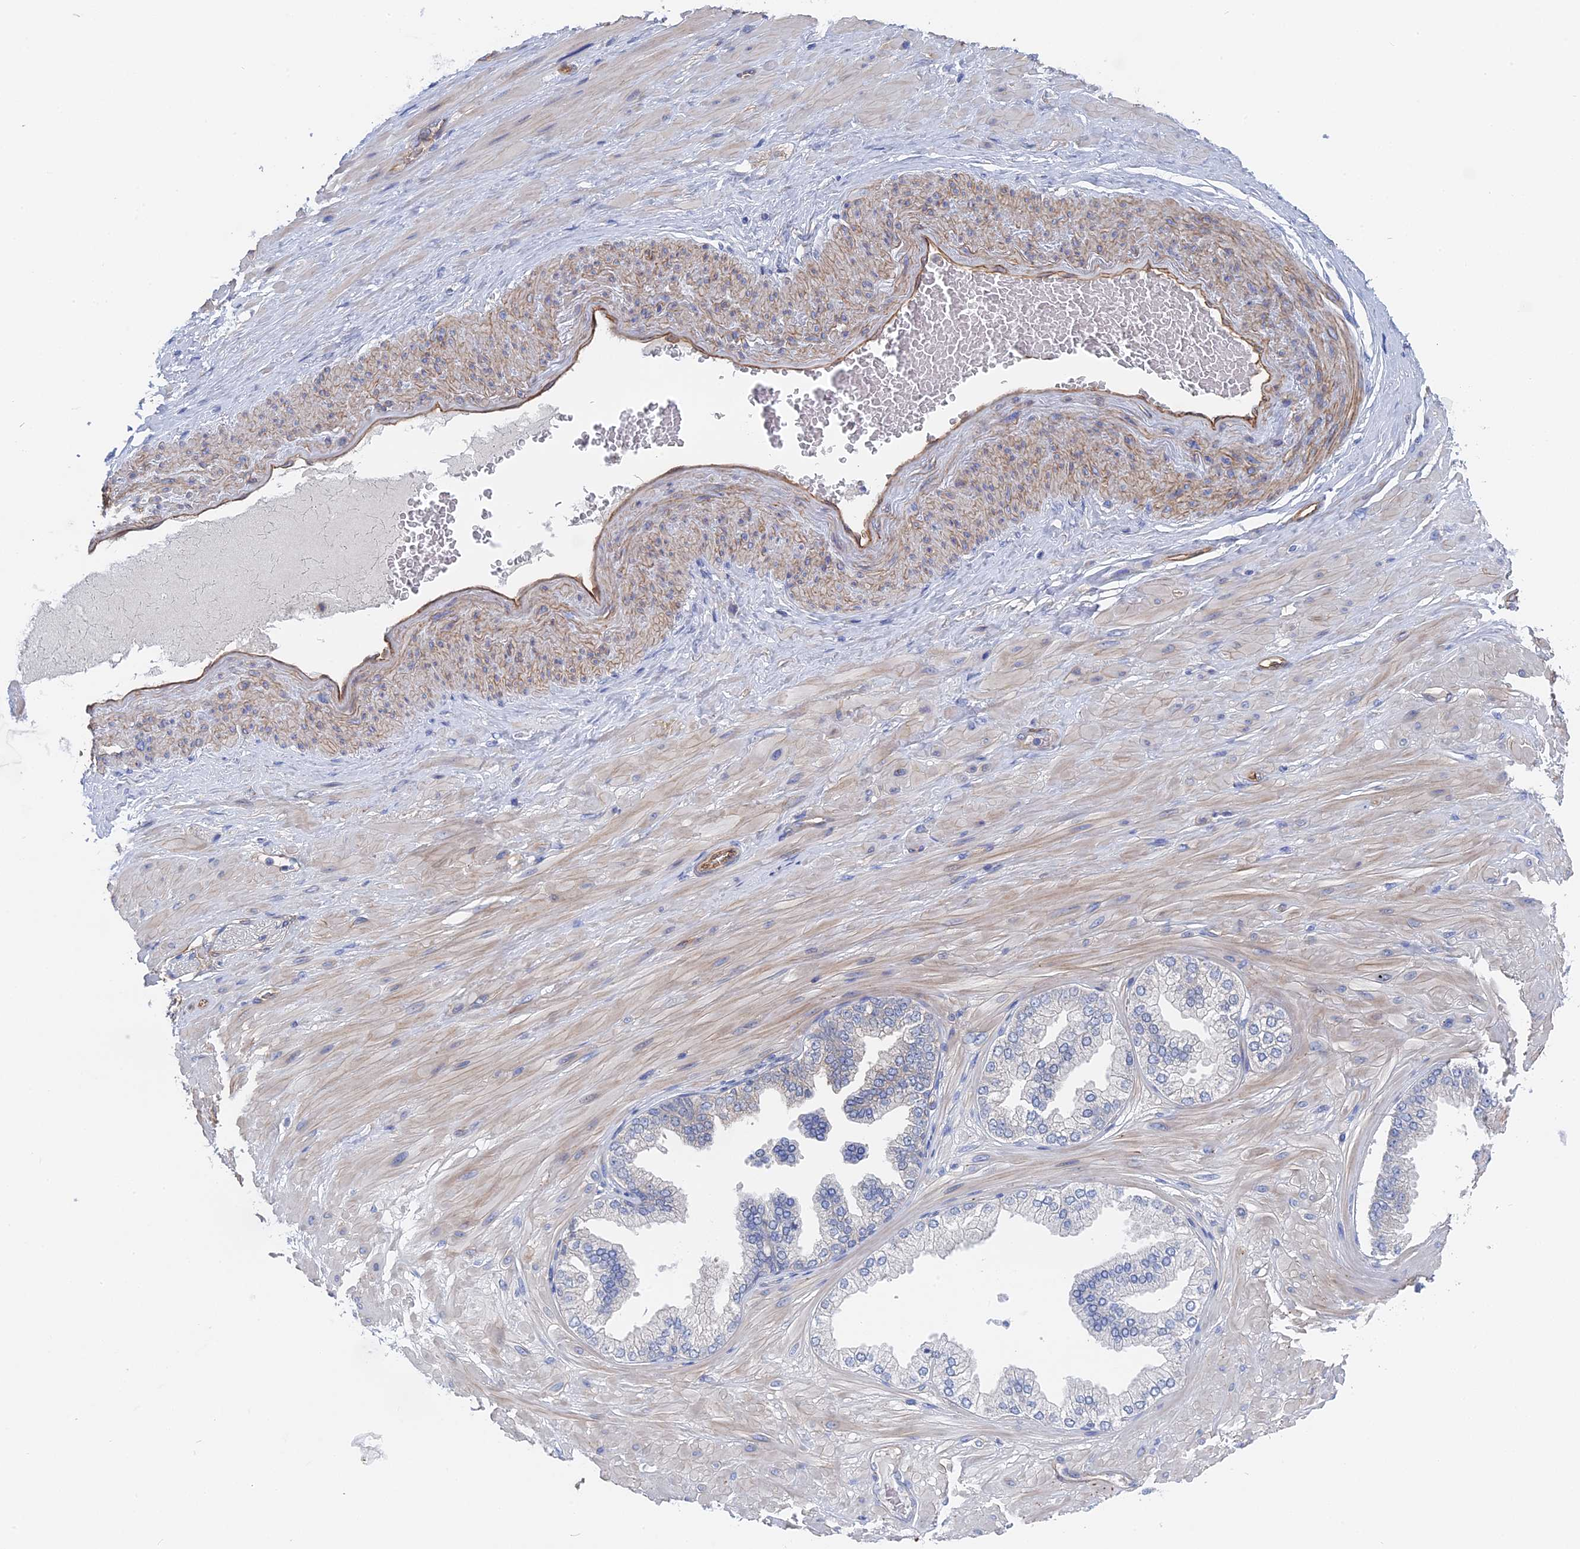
{"staining": {"intensity": "weak", "quantity": "25%-75%", "location": "cytoplasmic/membranous"}, "tissue": "adipose tissue", "cell_type": "Adipocytes", "image_type": "normal", "snomed": [{"axis": "morphology", "description": "Normal tissue, NOS"}, {"axis": "morphology", "description": "Adenocarcinoma, Low grade"}, {"axis": "topography", "description": "Prostate"}, {"axis": "topography", "description": "Peripheral nerve tissue"}], "caption": "Normal adipose tissue reveals weak cytoplasmic/membranous expression in approximately 25%-75% of adipocytes Using DAB (brown) and hematoxylin (blue) stains, captured at high magnification using brightfield microscopy..", "gene": "MTHFSD", "patient": {"sex": "male", "age": 63}}